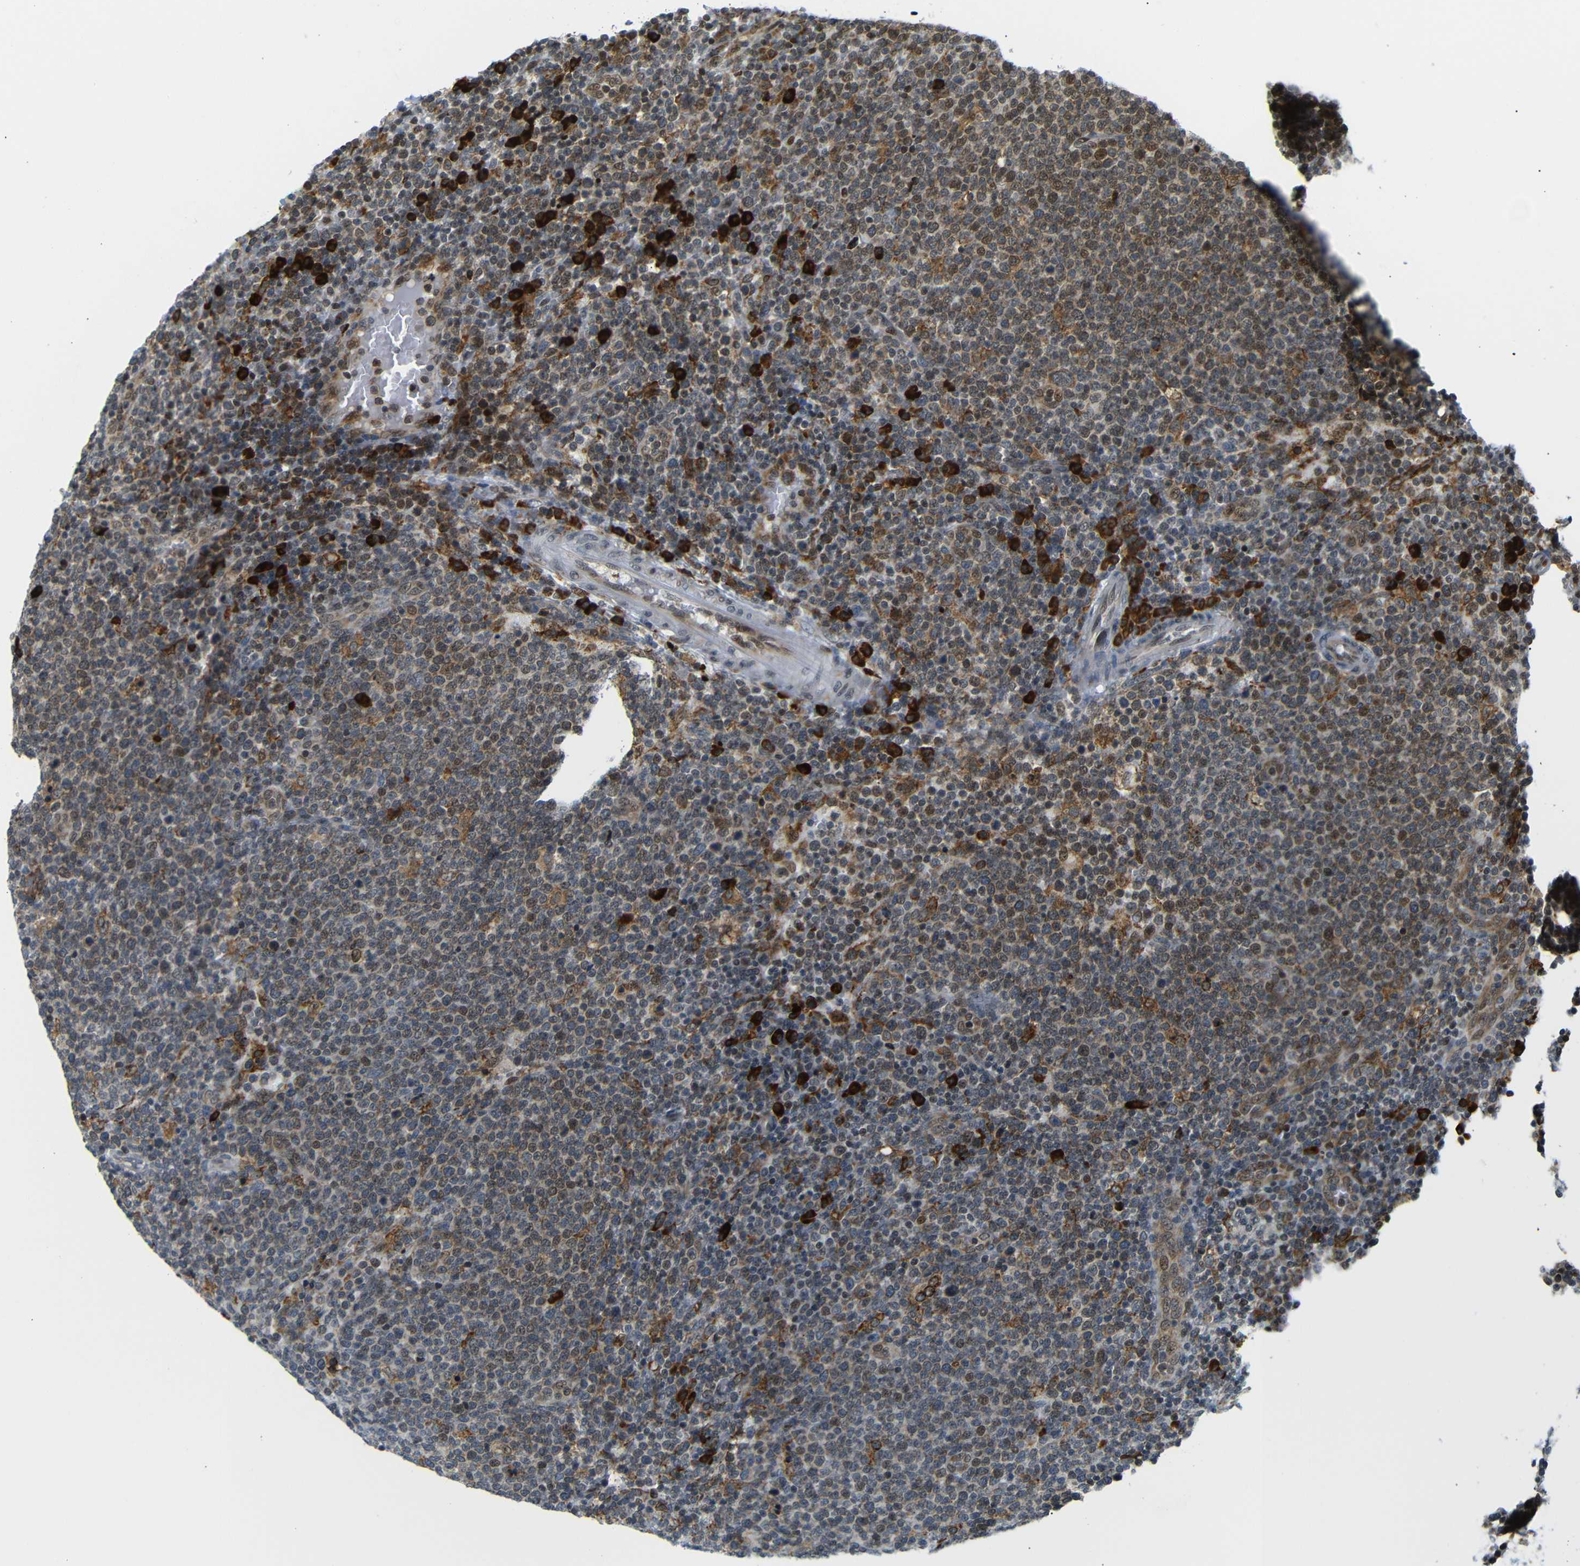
{"staining": {"intensity": "moderate", "quantity": "25%-75%", "location": "cytoplasmic/membranous,nuclear"}, "tissue": "lymphoma", "cell_type": "Tumor cells", "image_type": "cancer", "snomed": [{"axis": "morphology", "description": "Malignant lymphoma, non-Hodgkin's type, High grade"}, {"axis": "topography", "description": "Lymph node"}], "caption": "Immunohistochemical staining of human lymphoma reveals medium levels of moderate cytoplasmic/membranous and nuclear expression in about 25%-75% of tumor cells. The staining is performed using DAB brown chromogen to label protein expression. The nuclei are counter-stained blue using hematoxylin.", "gene": "SPCS2", "patient": {"sex": "male", "age": 61}}